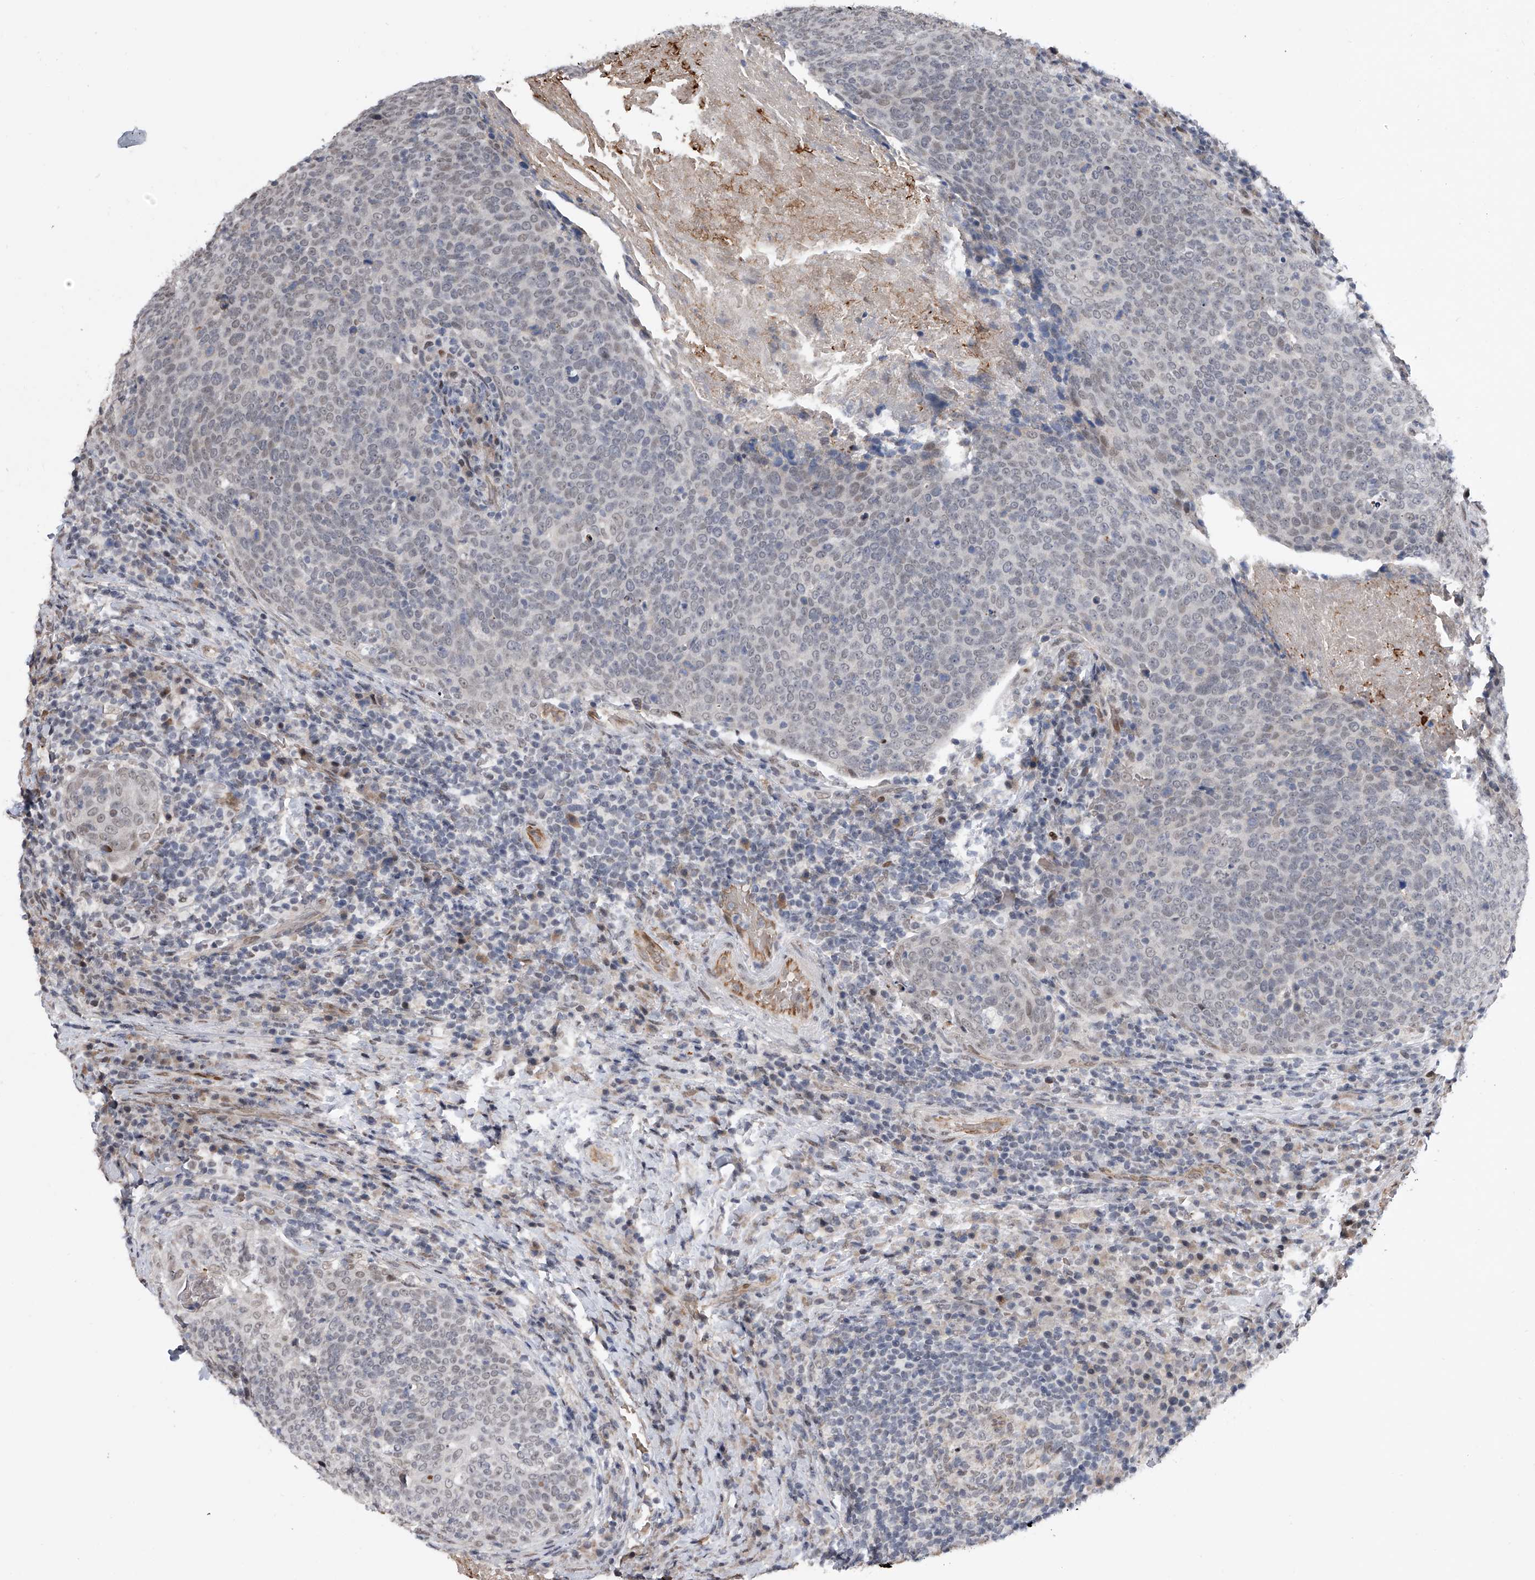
{"staining": {"intensity": "negative", "quantity": "none", "location": "none"}, "tissue": "head and neck cancer", "cell_type": "Tumor cells", "image_type": "cancer", "snomed": [{"axis": "morphology", "description": "Squamous cell carcinoma, NOS"}, {"axis": "morphology", "description": "Squamous cell carcinoma, metastatic, NOS"}, {"axis": "topography", "description": "Lymph node"}, {"axis": "topography", "description": "Head-Neck"}], "caption": "A photomicrograph of head and neck metastatic squamous cell carcinoma stained for a protein demonstrates no brown staining in tumor cells.", "gene": "ZNF426", "patient": {"sex": "male", "age": 62}}